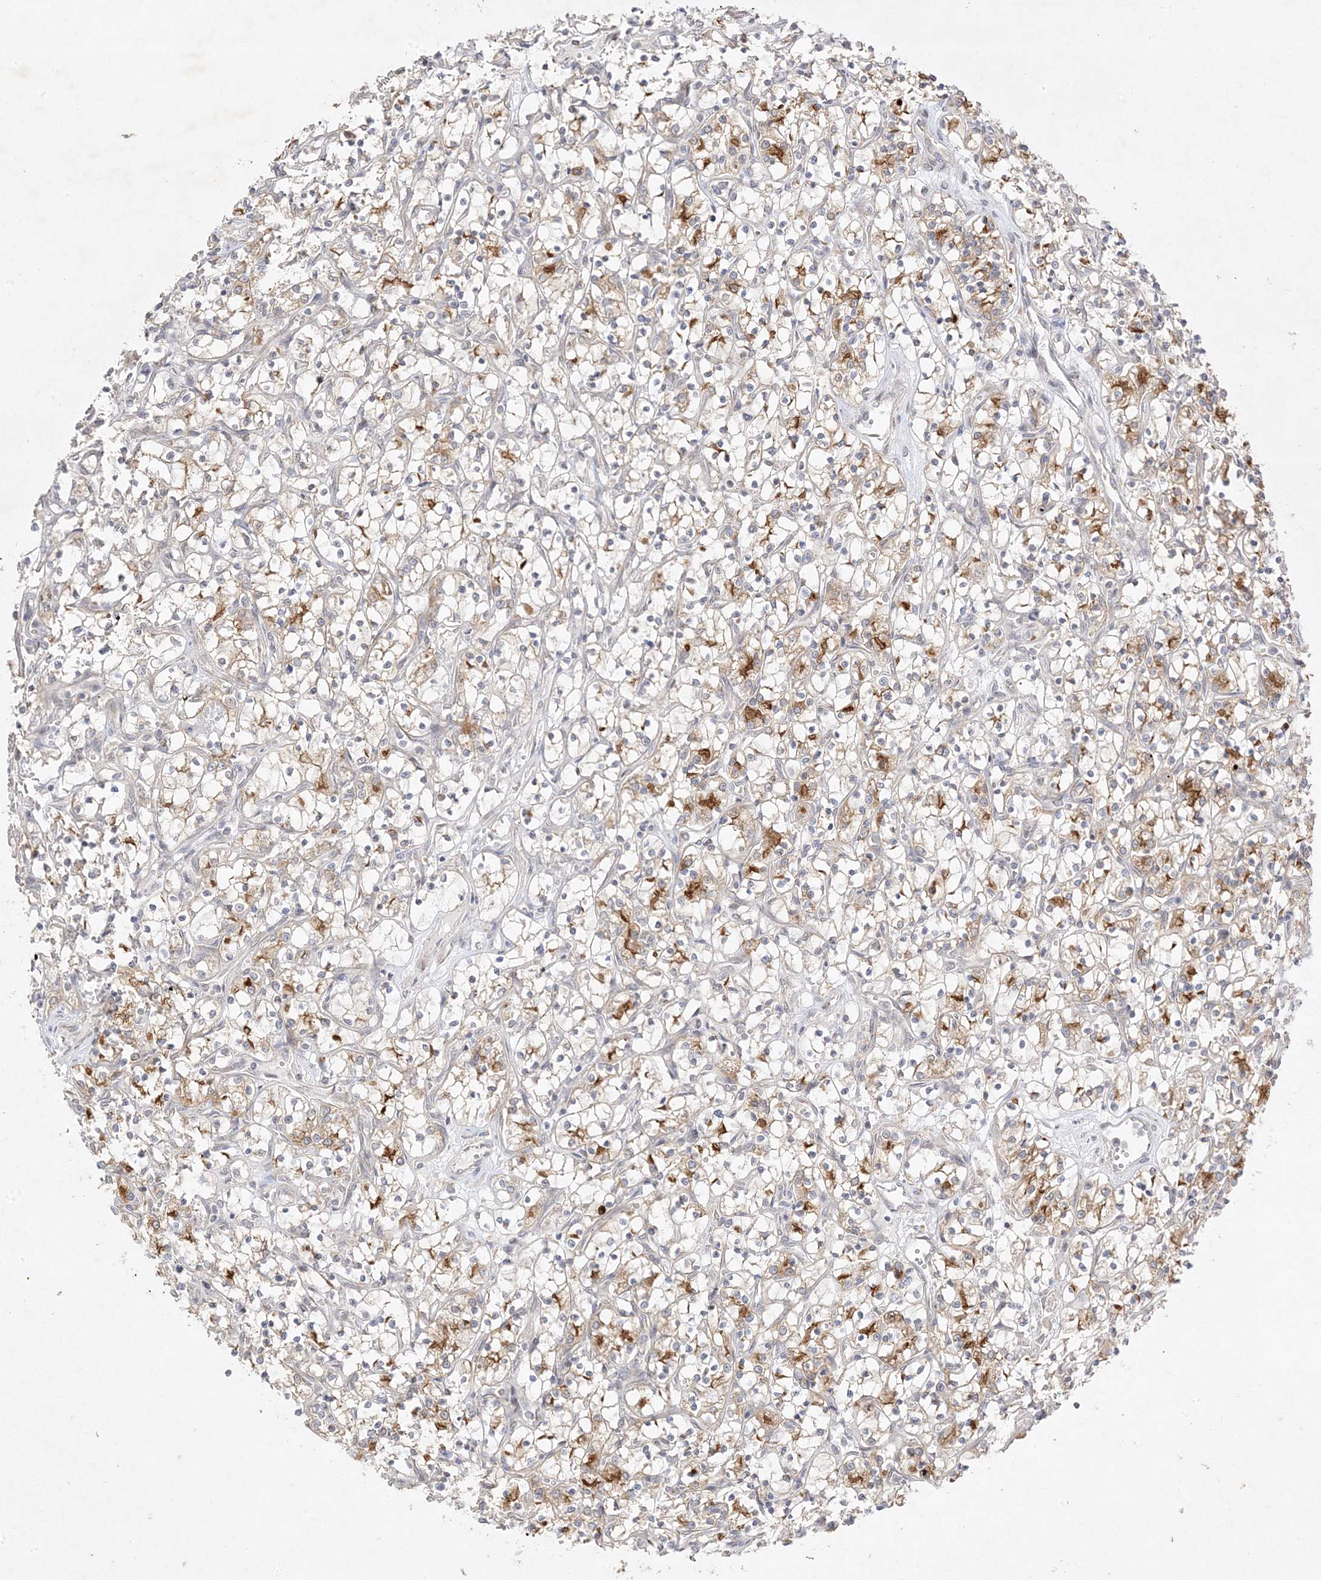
{"staining": {"intensity": "moderate", "quantity": "<25%", "location": "cytoplasmic/membranous"}, "tissue": "renal cancer", "cell_type": "Tumor cells", "image_type": "cancer", "snomed": [{"axis": "morphology", "description": "Adenocarcinoma, NOS"}, {"axis": "topography", "description": "Kidney"}], "caption": "Immunohistochemical staining of renal cancer (adenocarcinoma) exhibits moderate cytoplasmic/membranous protein expression in approximately <25% of tumor cells.", "gene": "C2CD2", "patient": {"sex": "female", "age": 69}}